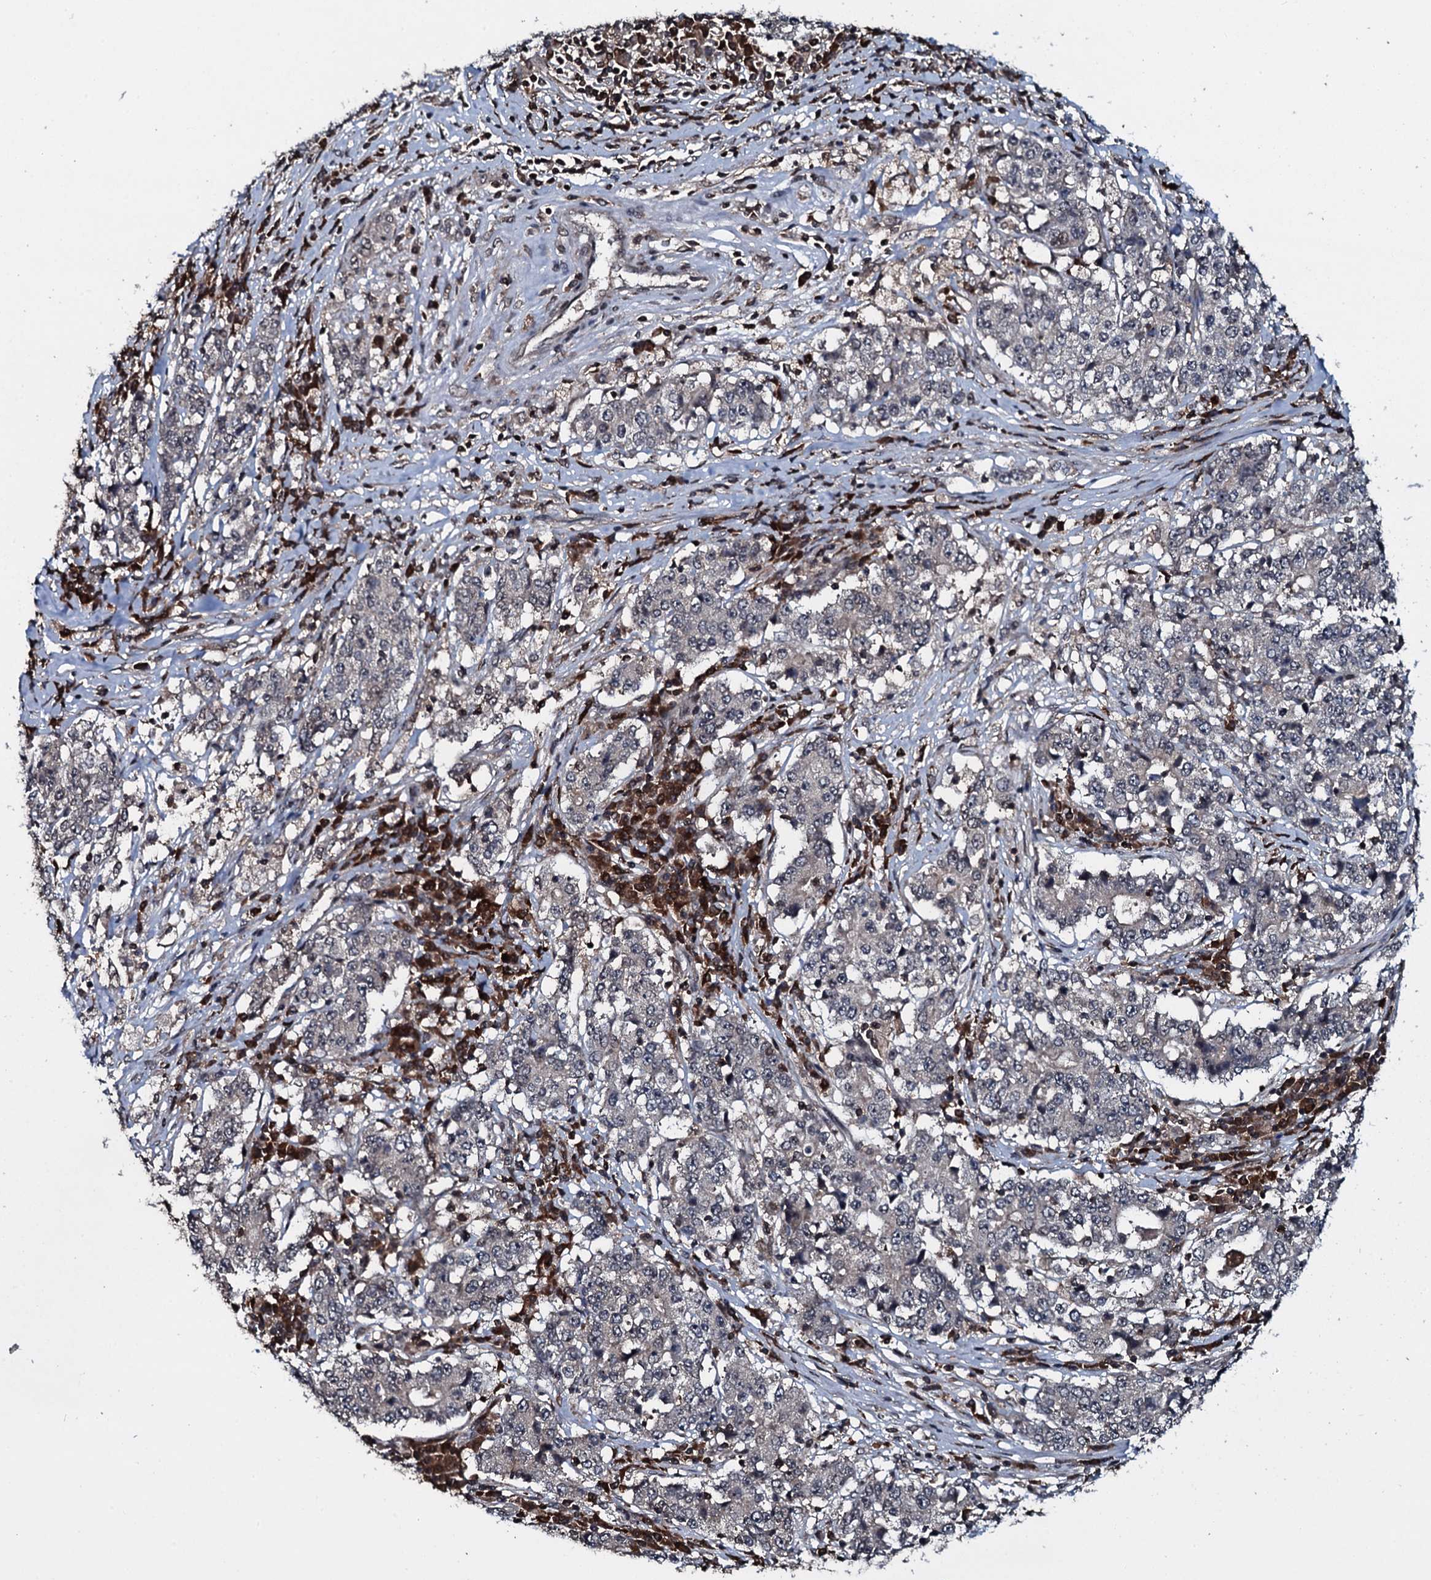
{"staining": {"intensity": "negative", "quantity": "none", "location": "none"}, "tissue": "stomach cancer", "cell_type": "Tumor cells", "image_type": "cancer", "snomed": [{"axis": "morphology", "description": "Adenocarcinoma, NOS"}, {"axis": "topography", "description": "Stomach"}], "caption": "A photomicrograph of stomach cancer stained for a protein demonstrates no brown staining in tumor cells.", "gene": "HDDC3", "patient": {"sex": "male", "age": 59}}